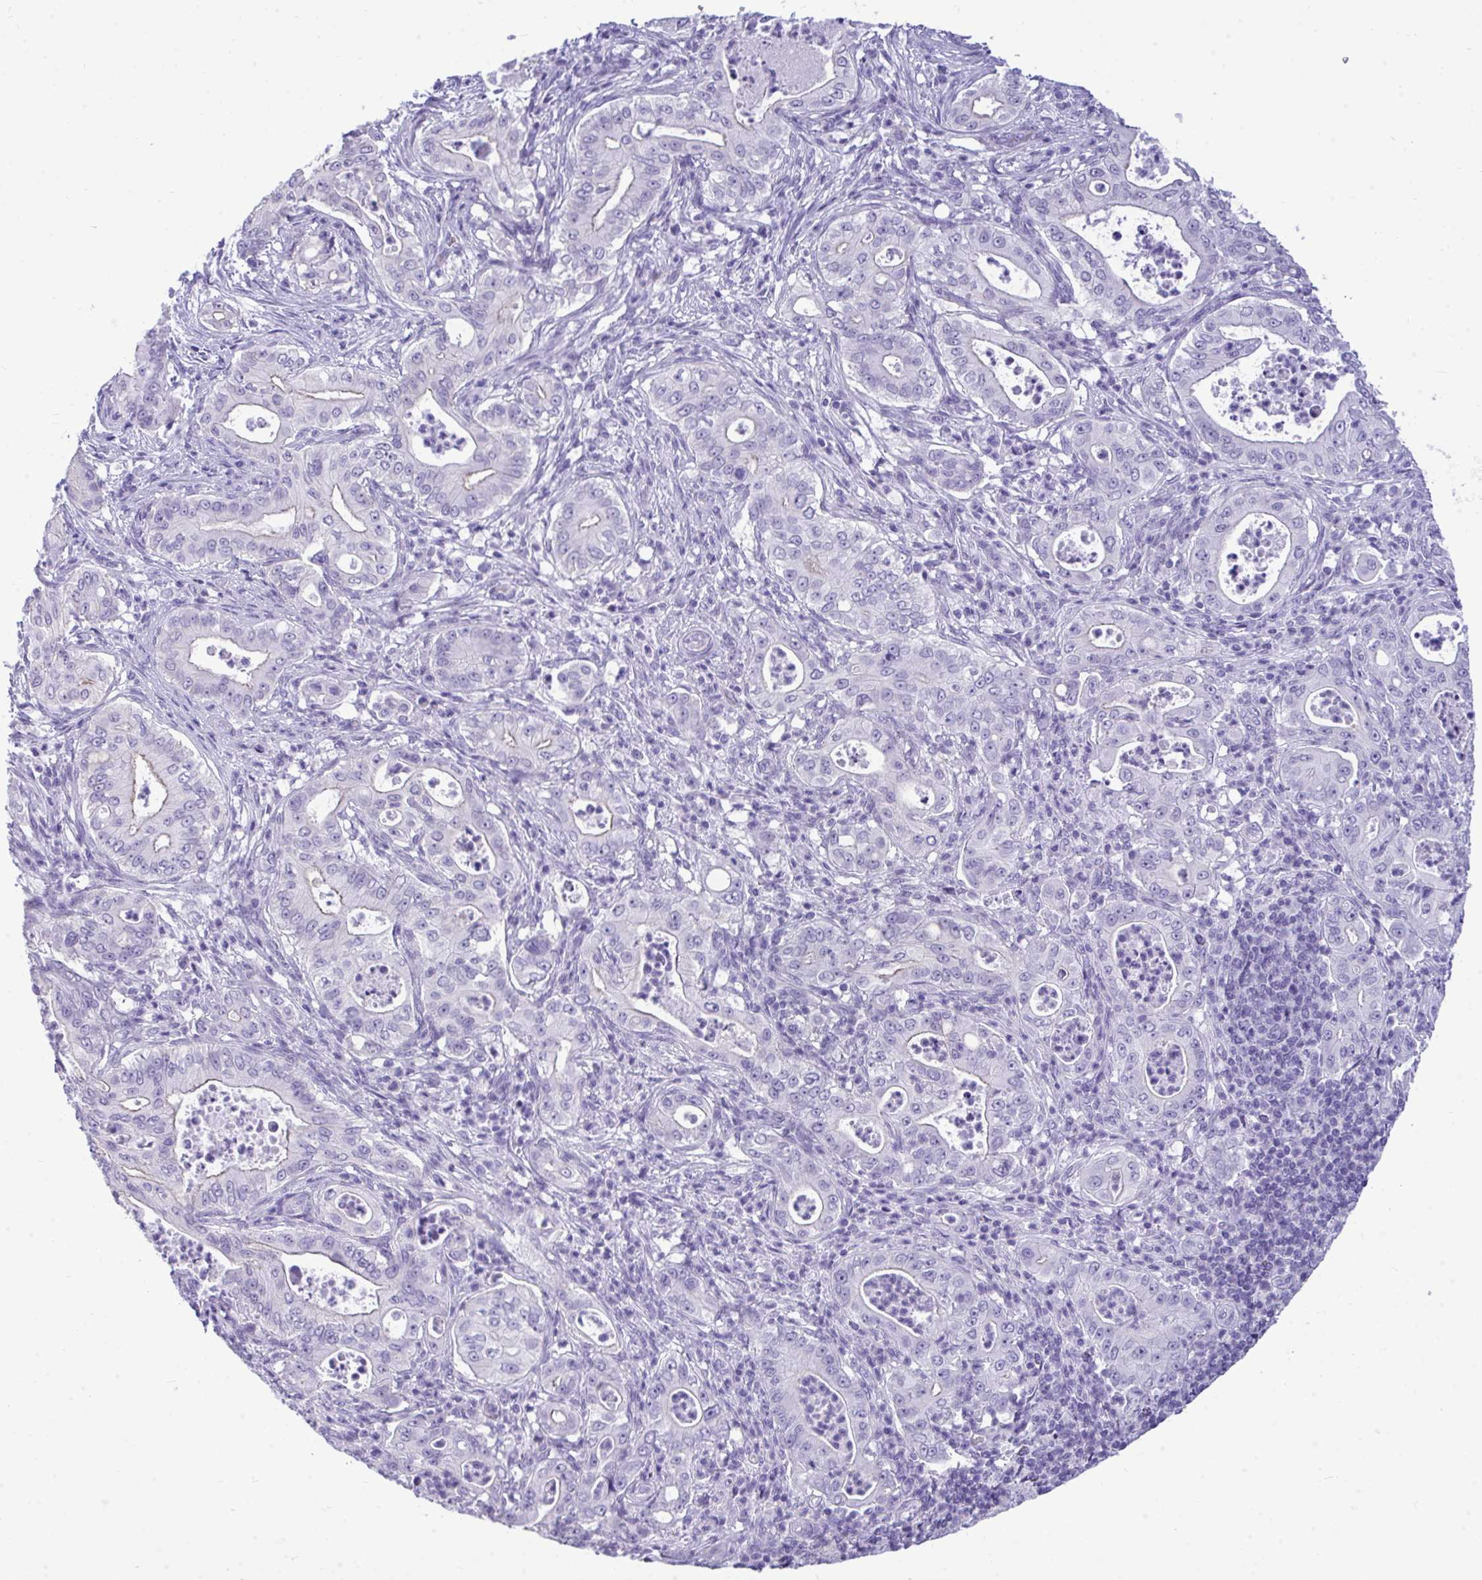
{"staining": {"intensity": "weak", "quantity": "<25%", "location": "cytoplasmic/membranous"}, "tissue": "pancreatic cancer", "cell_type": "Tumor cells", "image_type": "cancer", "snomed": [{"axis": "morphology", "description": "Adenocarcinoma, NOS"}, {"axis": "topography", "description": "Pancreas"}], "caption": "Immunohistochemistry (IHC) micrograph of neoplastic tissue: pancreatic cancer stained with DAB (3,3'-diaminobenzidine) exhibits no significant protein staining in tumor cells.", "gene": "PRM2", "patient": {"sex": "male", "age": 71}}